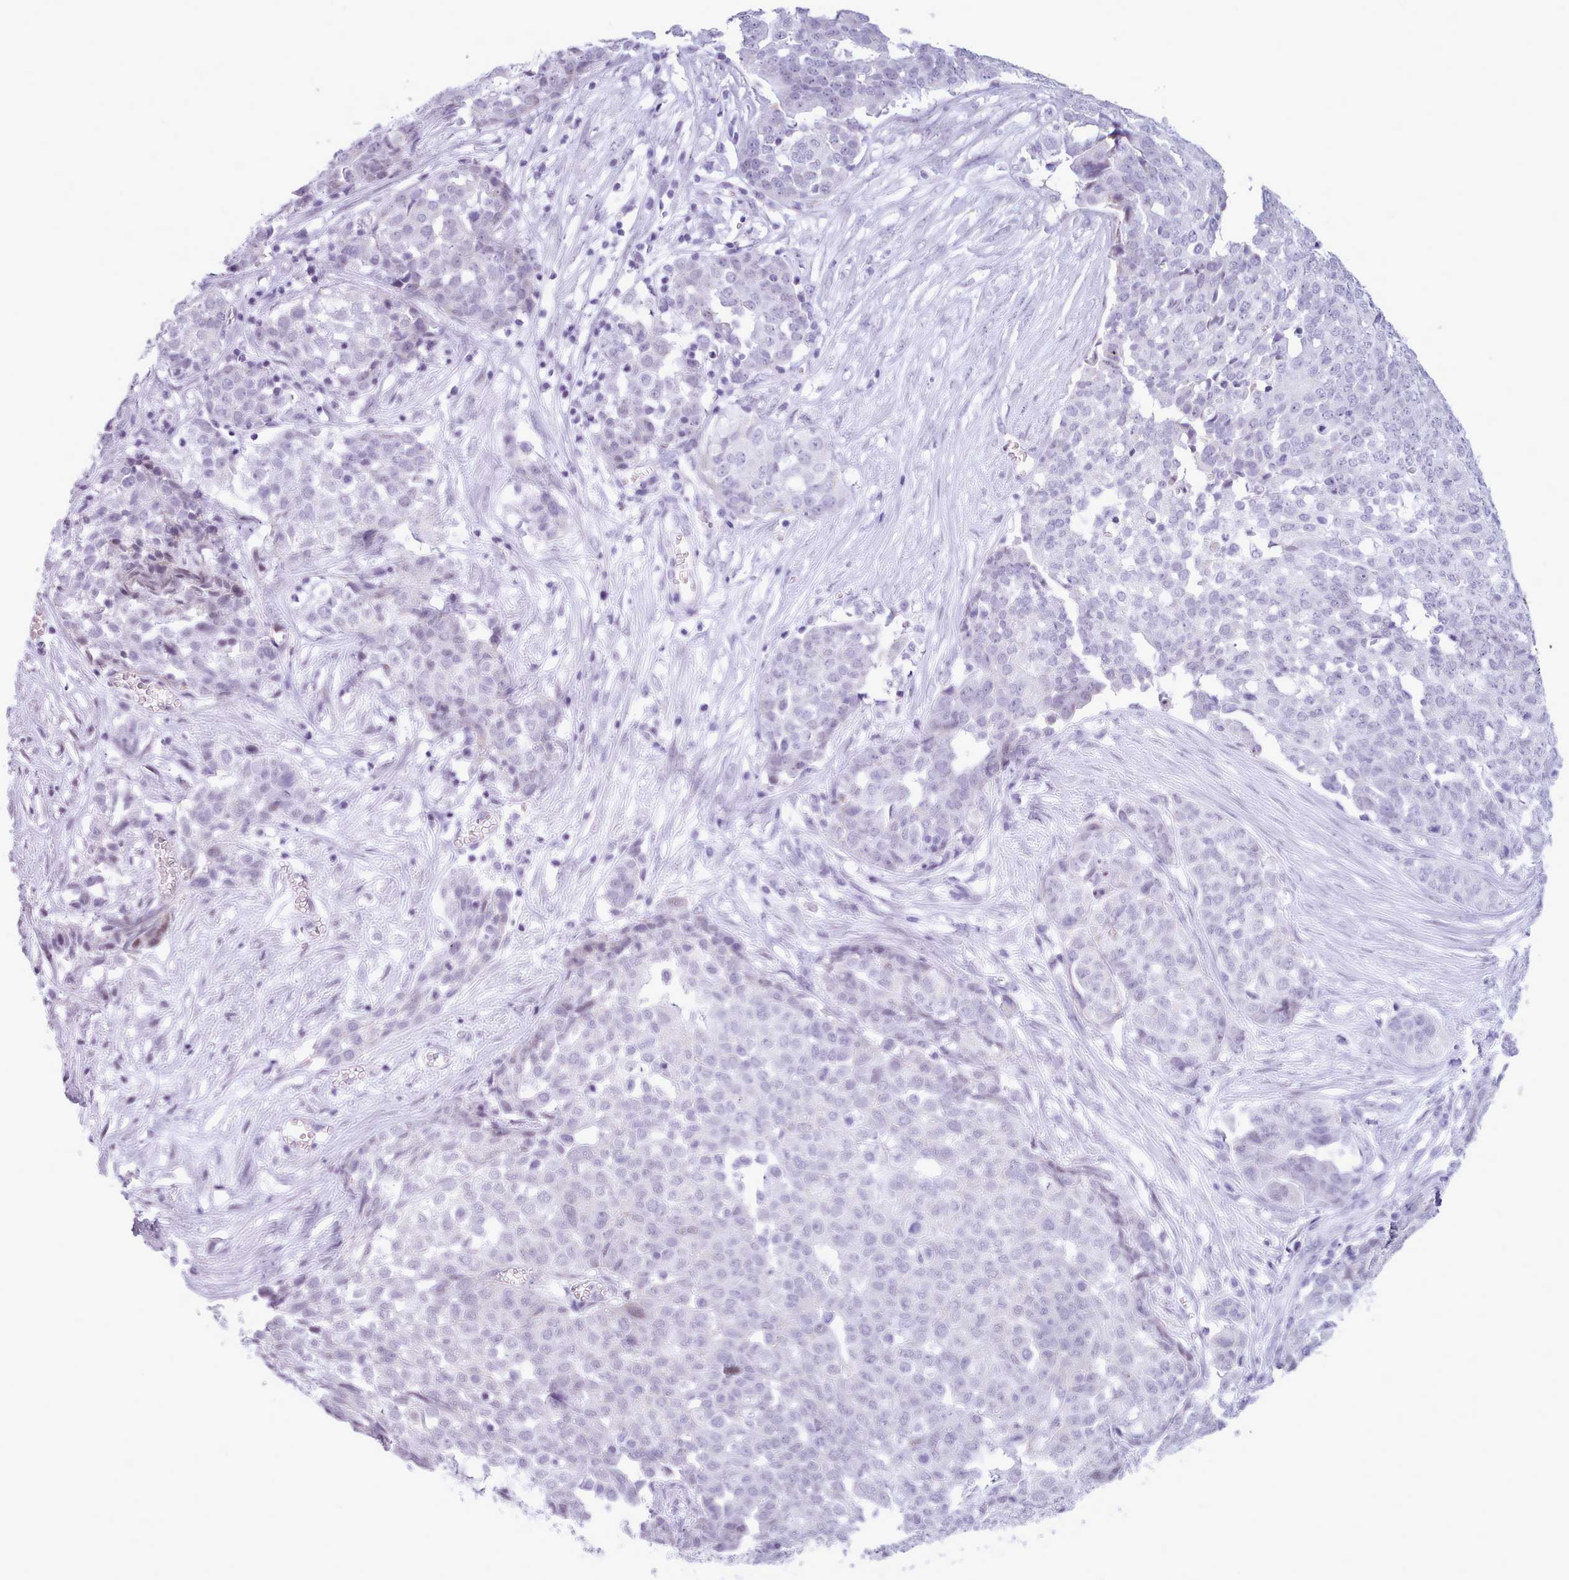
{"staining": {"intensity": "negative", "quantity": "none", "location": "none"}, "tissue": "ovarian cancer", "cell_type": "Tumor cells", "image_type": "cancer", "snomed": [{"axis": "morphology", "description": "Cystadenocarcinoma, serous, NOS"}, {"axis": "topography", "description": "Soft tissue"}, {"axis": "topography", "description": "Ovary"}], "caption": "The immunohistochemistry histopathology image has no significant staining in tumor cells of ovarian cancer tissue. The staining was performed using DAB (3,3'-diaminobenzidine) to visualize the protein expression in brown, while the nuclei were stained in blue with hematoxylin (Magnification: 20x).", "gene": "FBXO48", "patient": {"sex": "female", "age": 57}}